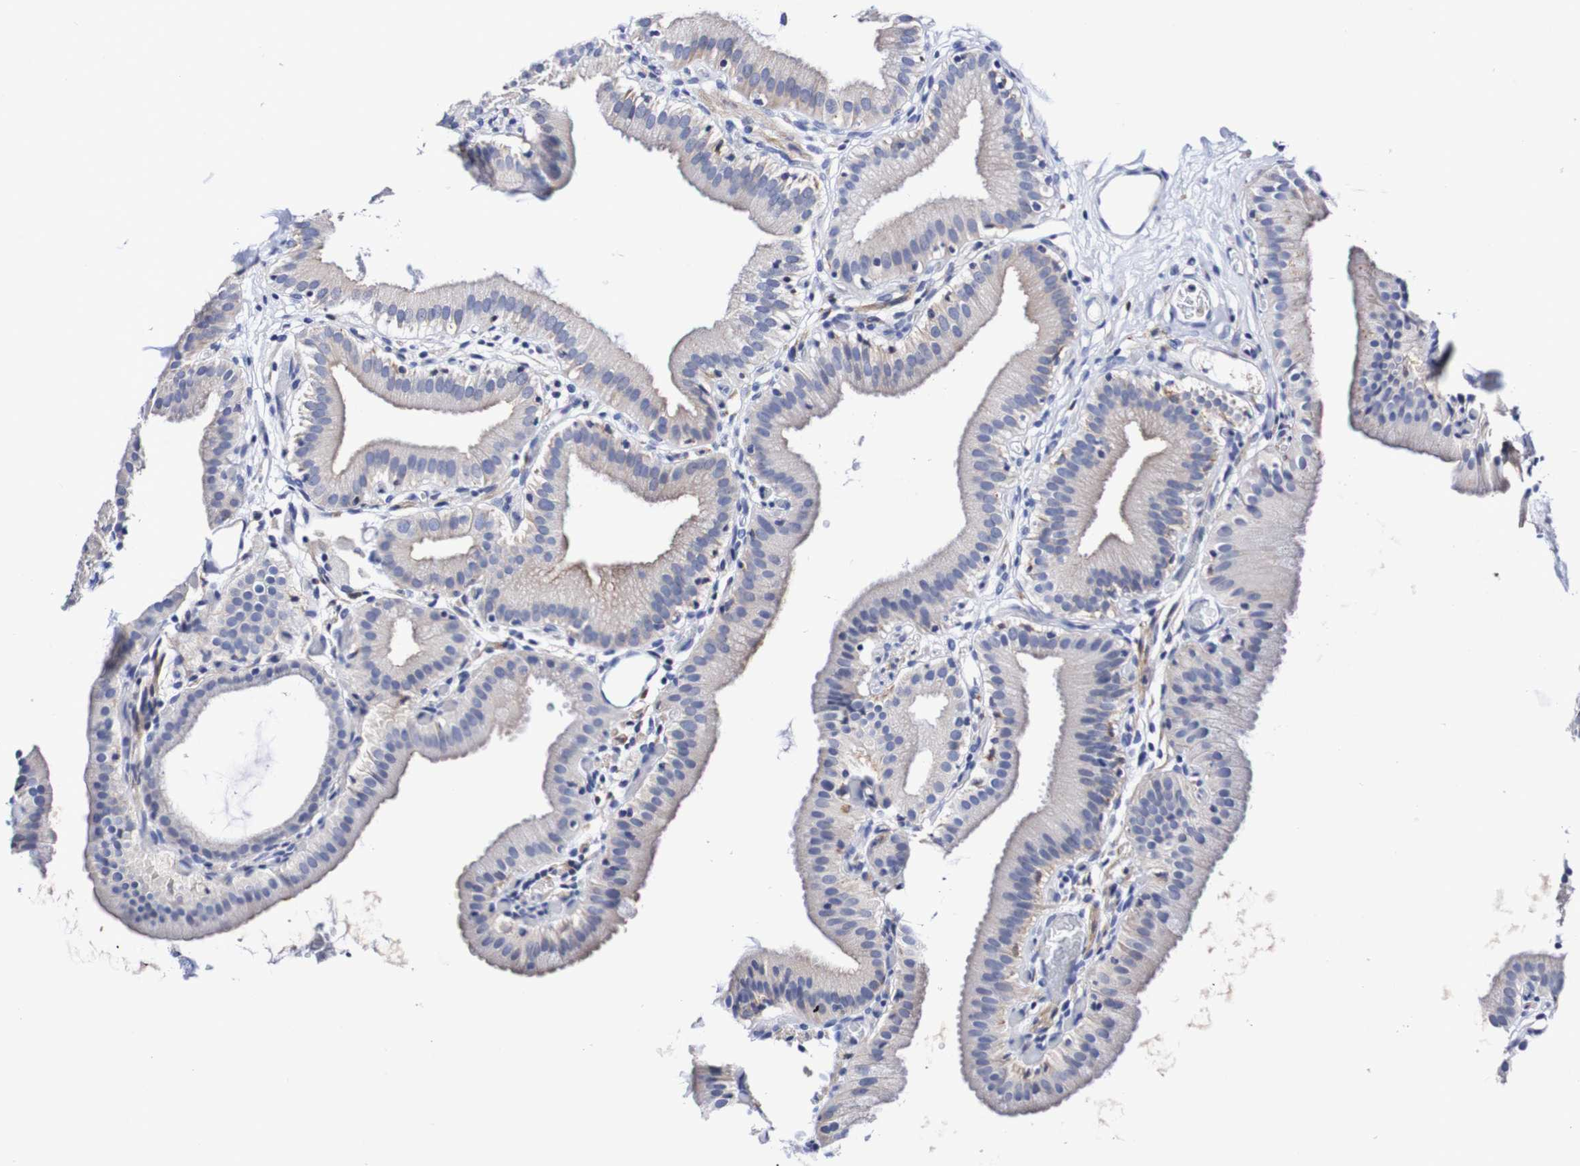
{"staining": {"intensity": "negative", "quantity": "none", "location": "none"}, "tissue": "gallbladder", "cell_type": "Glandular cells", "image_type": "normal", "snomed": [{"axis": "morphology", "description": "Normal tissue, NOS"}, {"axis": "topography", "description": "Gallbladder"}], "caption": "A histopathology image of human gallbladder is negative for staining in glandular cells. Nuclei are stained in blue.", "gene": "SEZ6", "patient": {"sex": "male", "age": 54}}